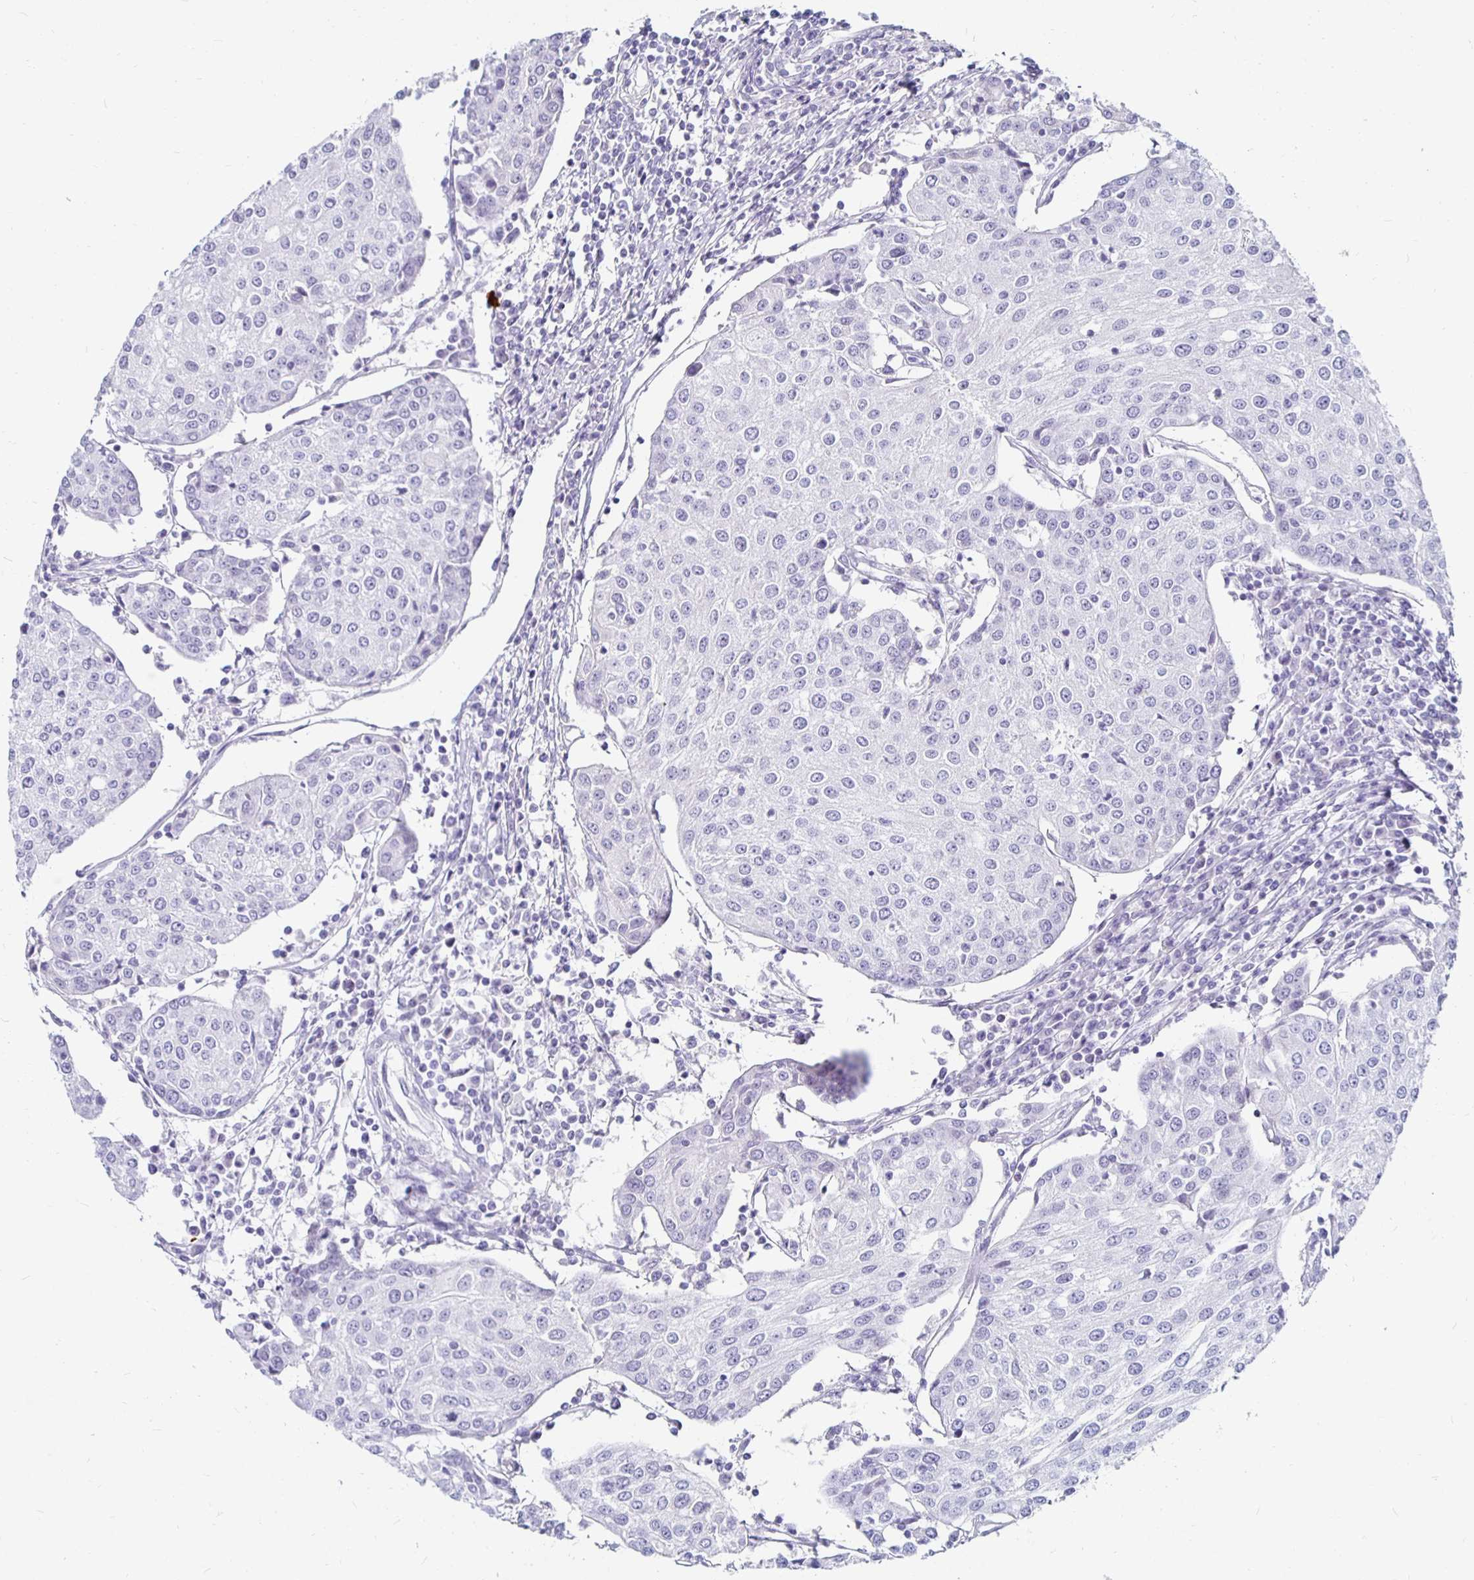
{"staining": {"intensity": "negative", "quantity": "none", "location": "none"}, "tissue": "urothelial cancer", "cell_type": "Tumor cells", "image_type": "cancer", "snomed": [{"axis": "morphology", "description": "Urothelial carcinoma, High grade"}, {"axis": "topography", "description": "Urinary bladder"}], "caption": "The IHC histopathology image has no significant positivity in tumor cells of urothelial carcinoma (high-grade) tissue.", "gene": "KCNQ2", "patient": {"sex": "female", "age": 85}}